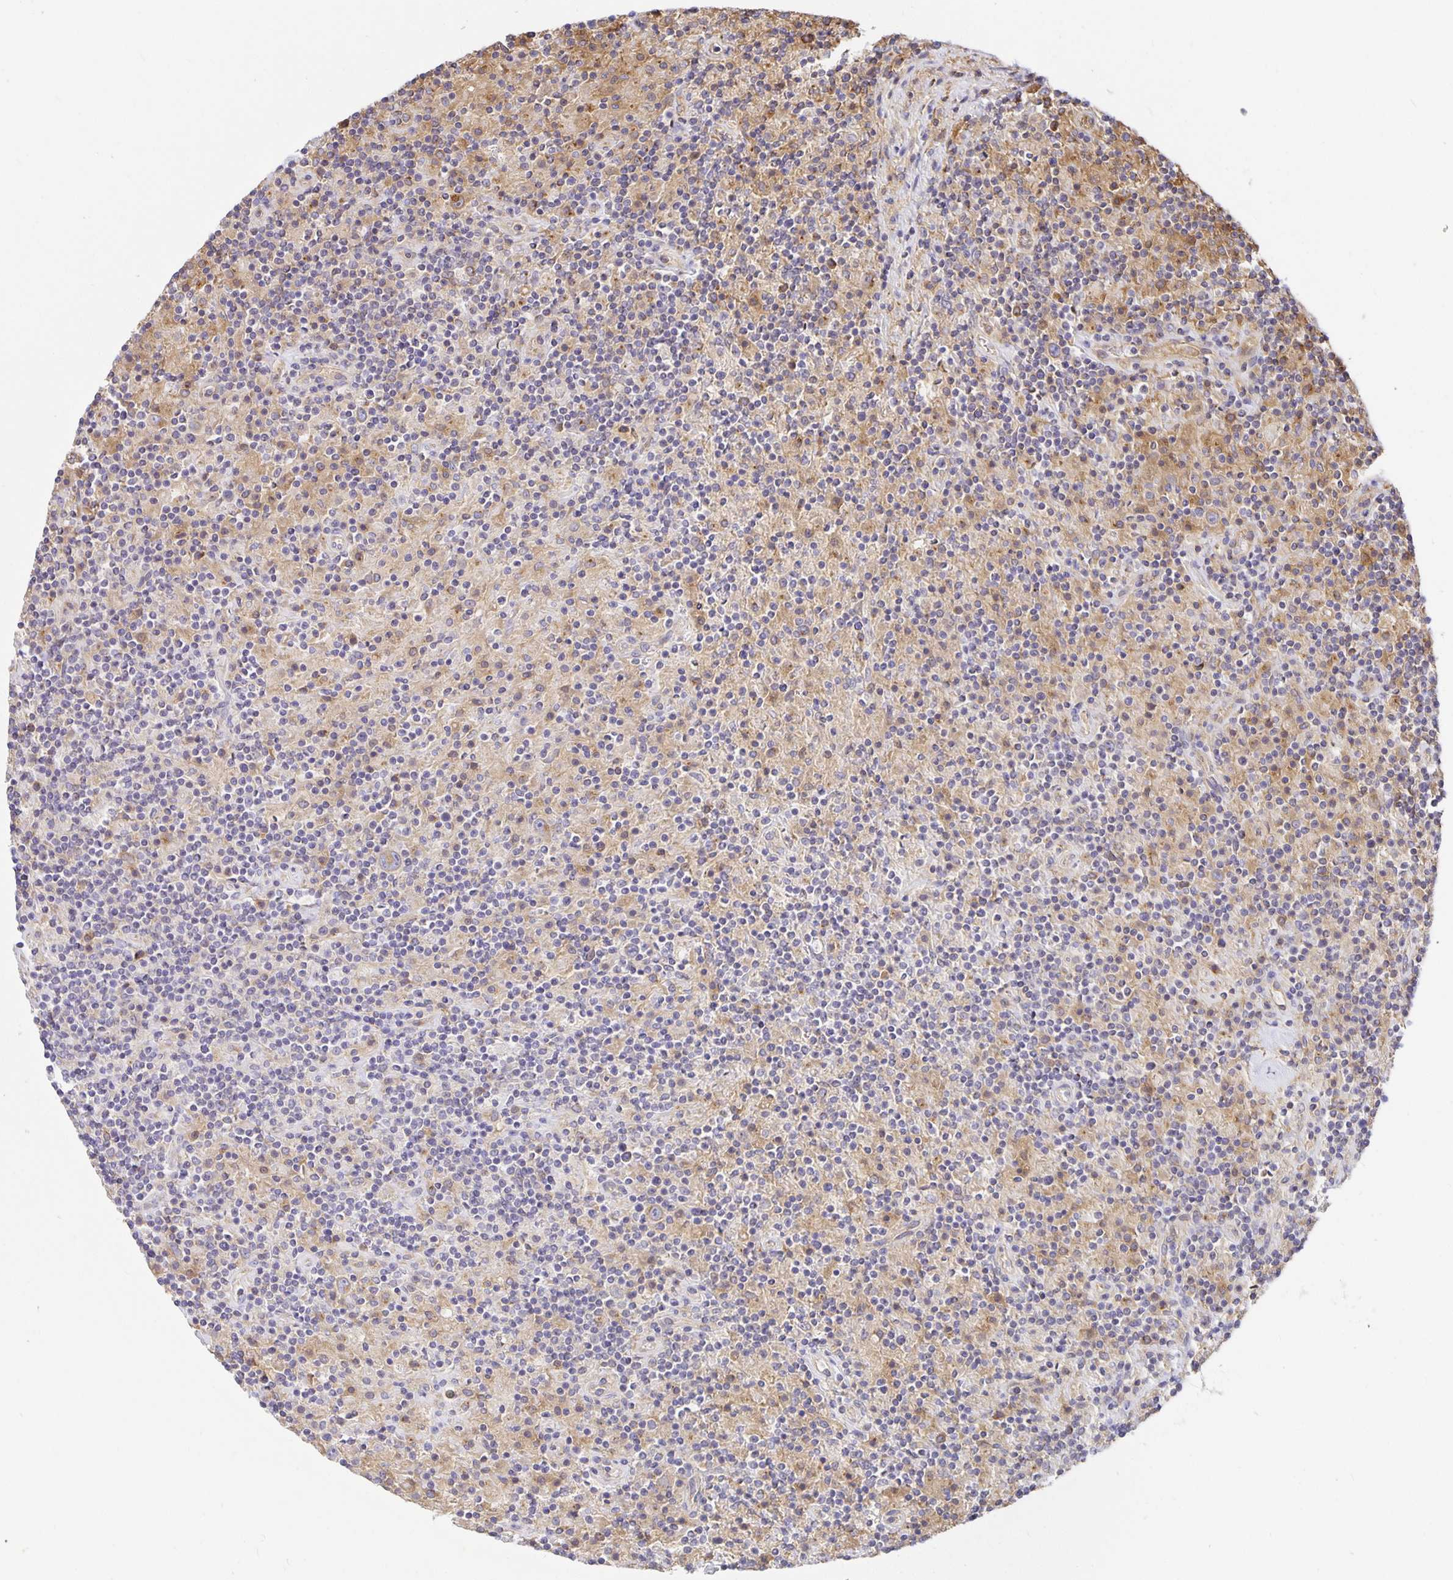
{"staining": {"intensity": "weak", "quantity": "25%-75%", "location": "cytoplasmic/membranous"}, "tissue": "lymphoma", "cell_type": "Tumor cells", "image_type": "cancer", "snomed": [{"axis": "morphology", "description": "Hodgkin's disease, NOS"}, {"axis": "topography", "description": "Thymus, NOS"}], "caption": "Tumor cells exhibit low levels of weak cytoplasmic/membranous staining in approximately 25%-75% of cells in human lymphoma.", "gene": "USO1", "patient": {"sex": "female", "age": 17}}